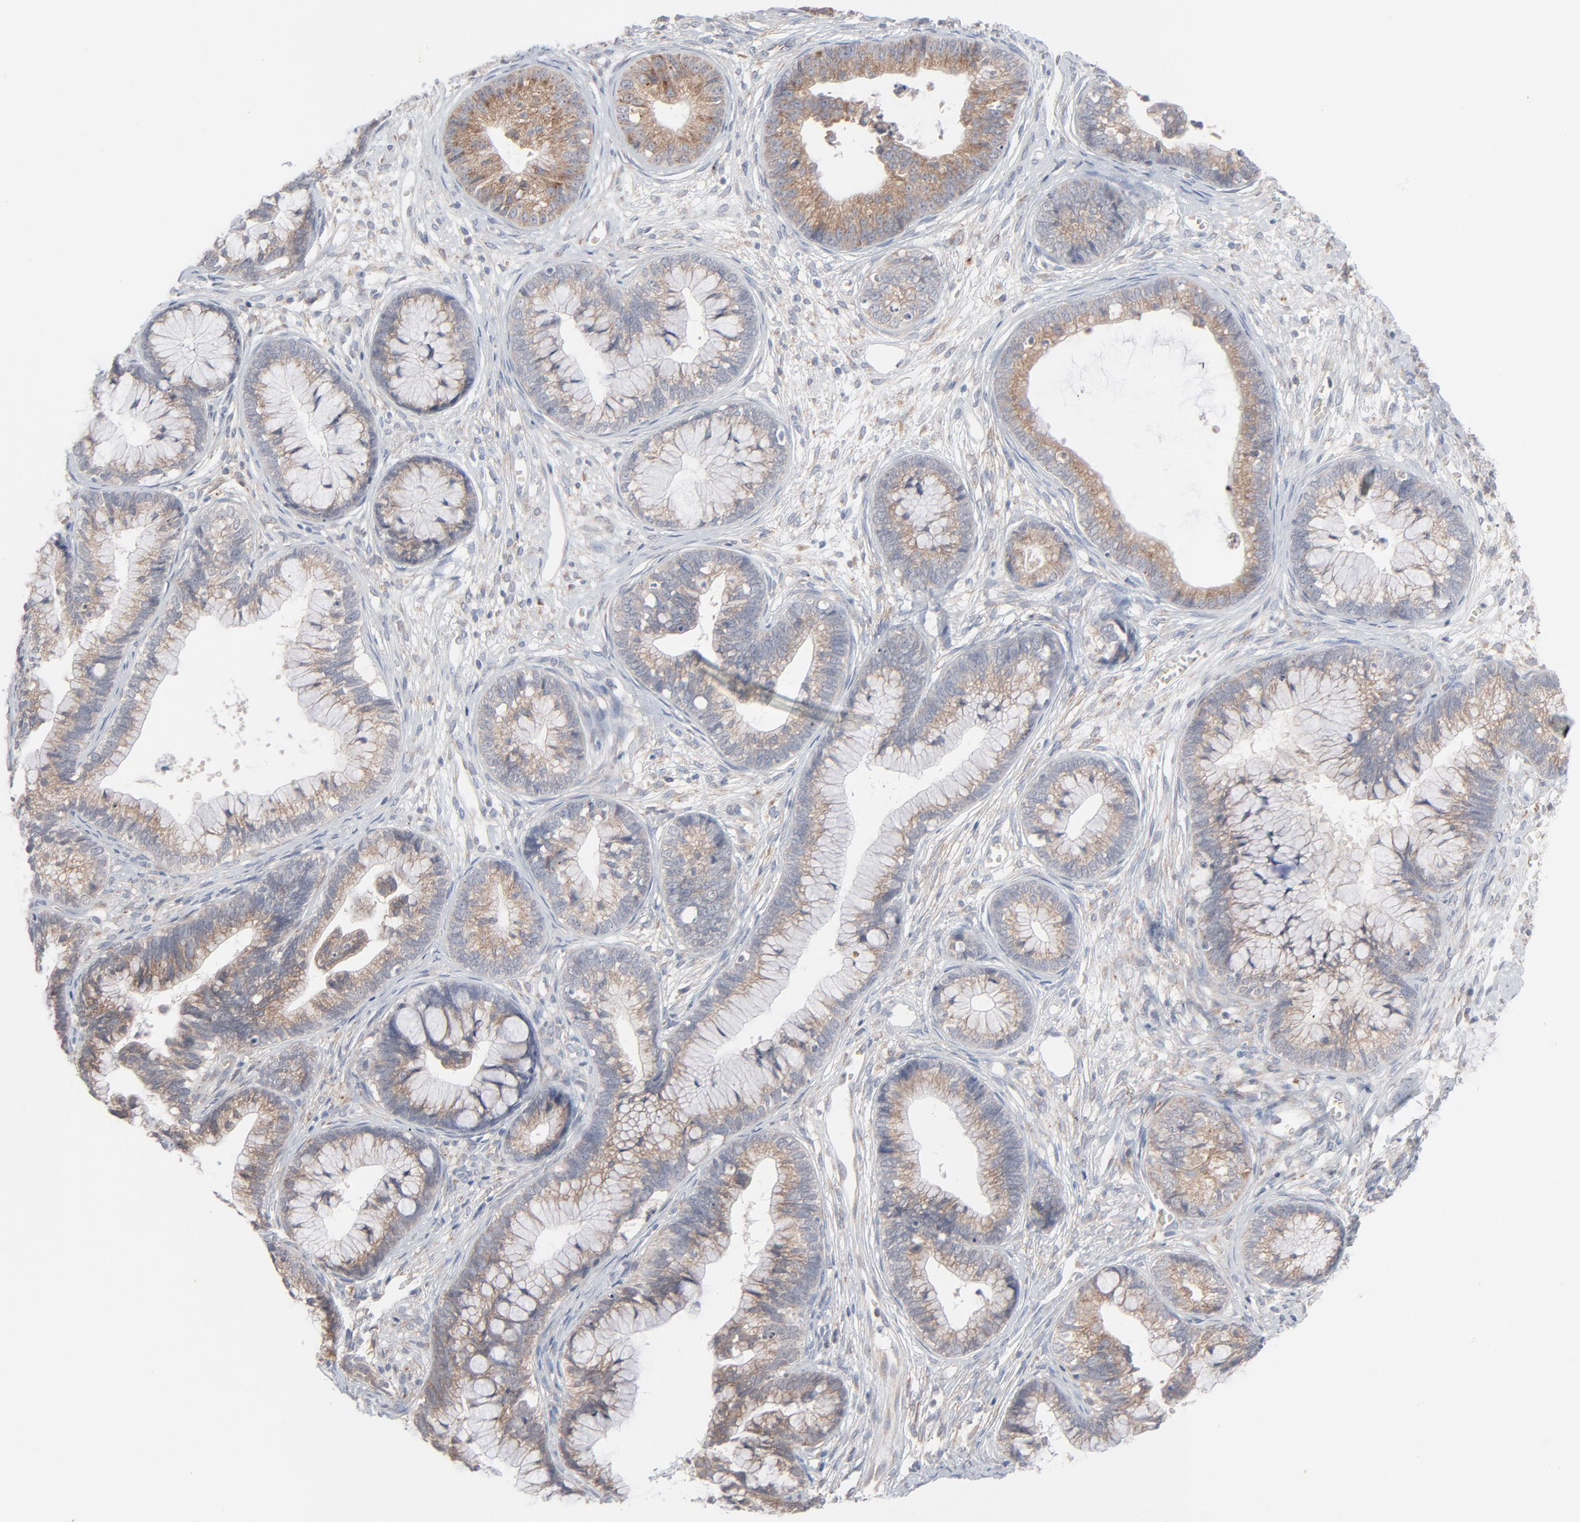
{"staining": {"intensity": "moderate", "quantity": ">75%", "location": "cytoplasmic/membranous"}, "tissue": "cervical cancer", "cell_type": "Tumor cells", "image_type": "cancer", "snomed": [{"axis": "morphology", "description": "Adenocarcinoma, NOS"}, {"axis": "topography", "description": "Cervix"}], "caption": "Cervical cancer stained for a protein (brown) demonstrates moderate cytoplasmic/membranous positive staining in about >75% of tumor cells.", "gene": "KDSR", "patient": {"sex": "female", "age": 44}}